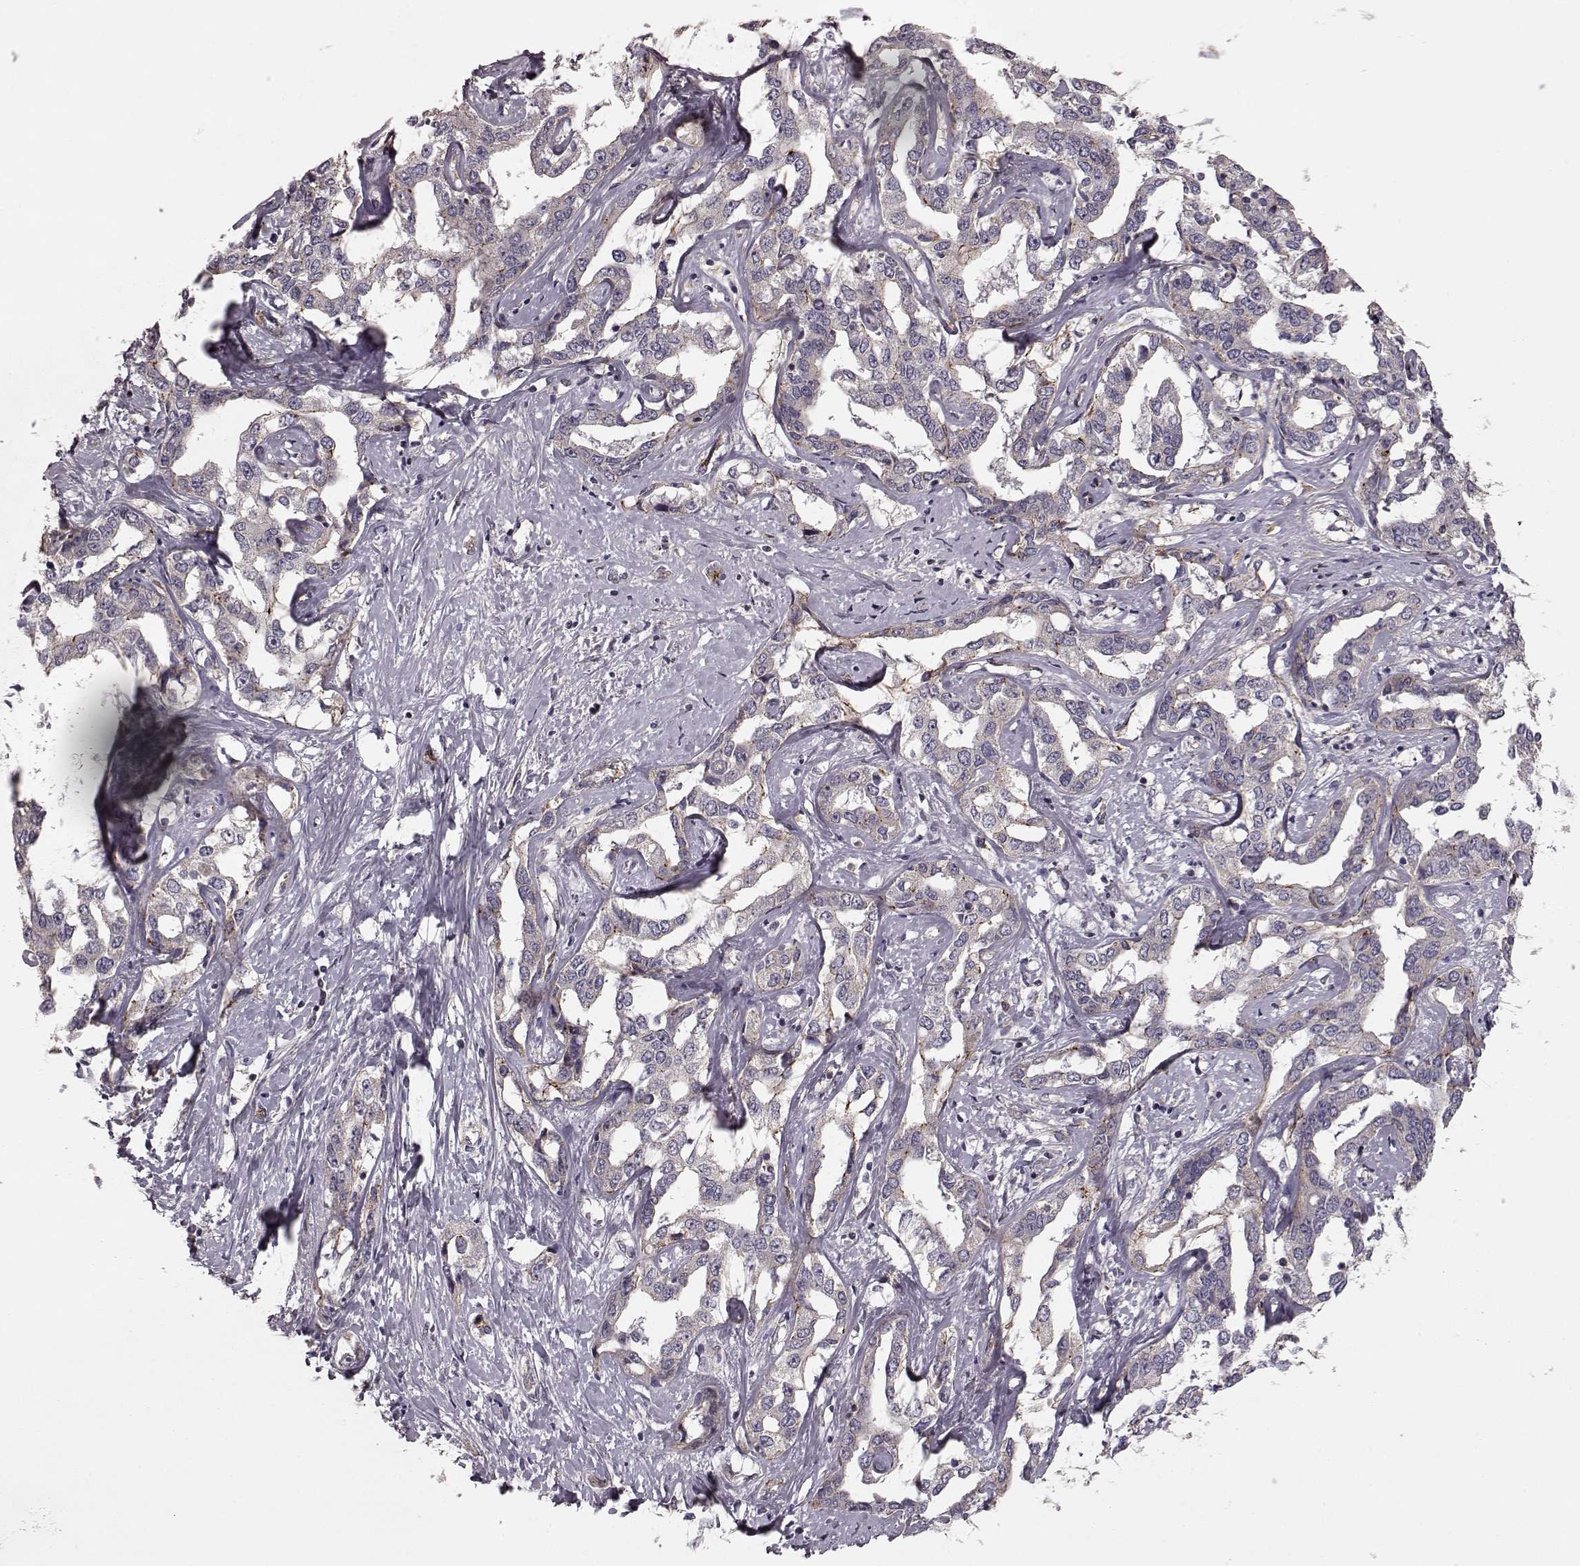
{"staining": {"intensity": "negative", "quantity": "none", "location": "none"}, "tissue": "liver cancer", "cell_type": "Tumor cells", "image_type": "cancer", "snomed": [{"axis": "morphology", "description": "Cholangiocarcinoma"}, {"axis": "topography", "description": "Liver"}], "caption": "Immunohistochemistry (IHC) micrograph of neoplastic tissue: human liver cancer stained with DAB reveals no significant protein positivity in tumor cells. The staining was performed using DAB (3,3'-diaminobenzidine) to visualize the protein expression in brown, while the nuclei were stained in blue with hematoxylin (Magnification: 20x).", "gene": "SLC22A18", "patient": {"sex": "male", "age": 59}}